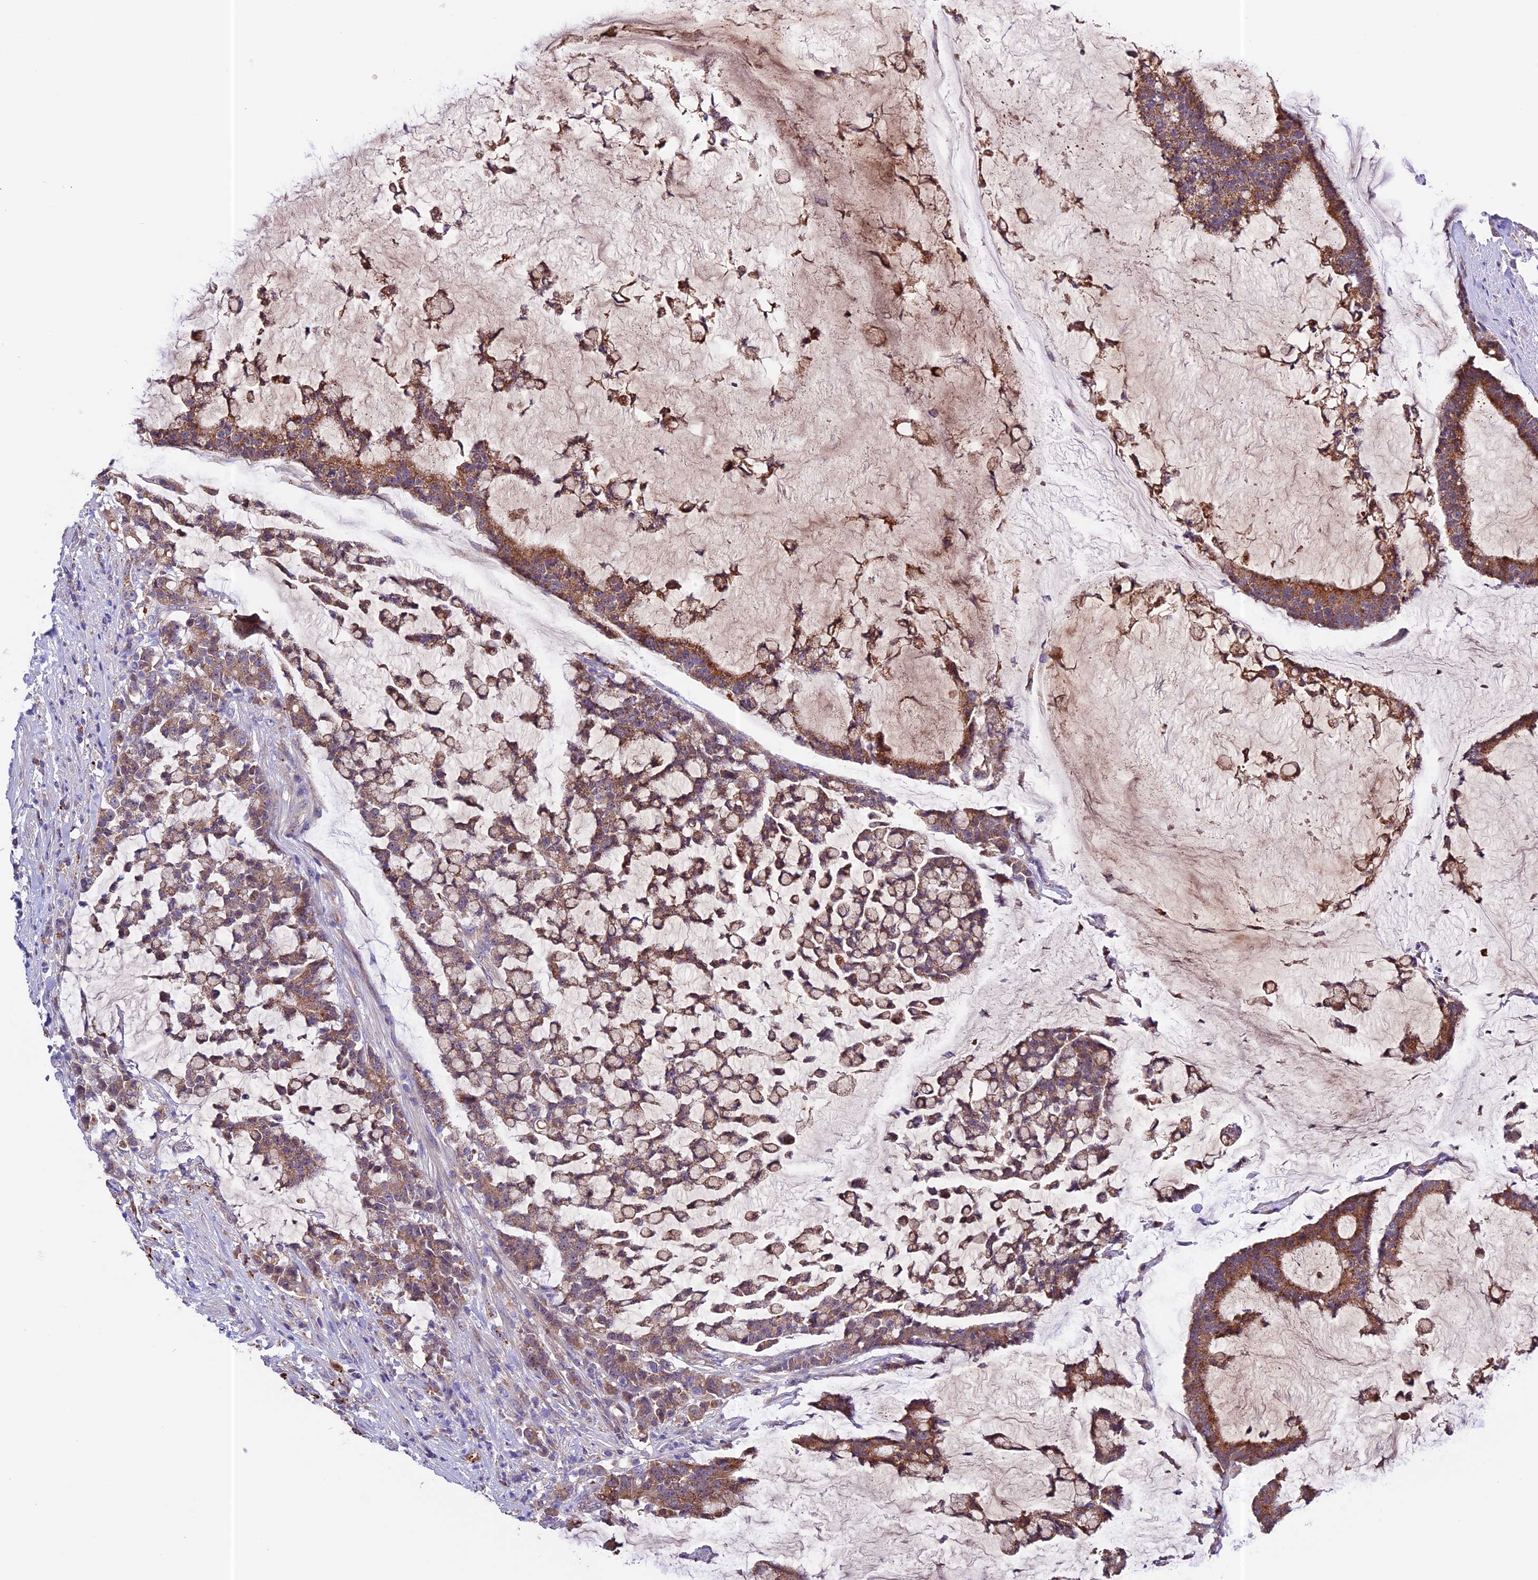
{"staining": {"intensity": "moderate", "quantity": ">75%", "location": "cytoplasmic/membranous"}, "tissue": "colorectal cancer", "cell_type": "Tumor cells", "image_type": "cancer", "snomed": [{"axis": "morphology", "description": "Adenocarcinoma, NOS"}, {"axis": "topography", "description": "Colon"}], "caption": "The immunohistochemical stain highlights moderate cytoplasmic/membranous positivity in tumor cells of colorectal cancer (adenocarcinoma) tissue.", "gene": "METTL22", "patient": {"sex": "female", "age": 84}}